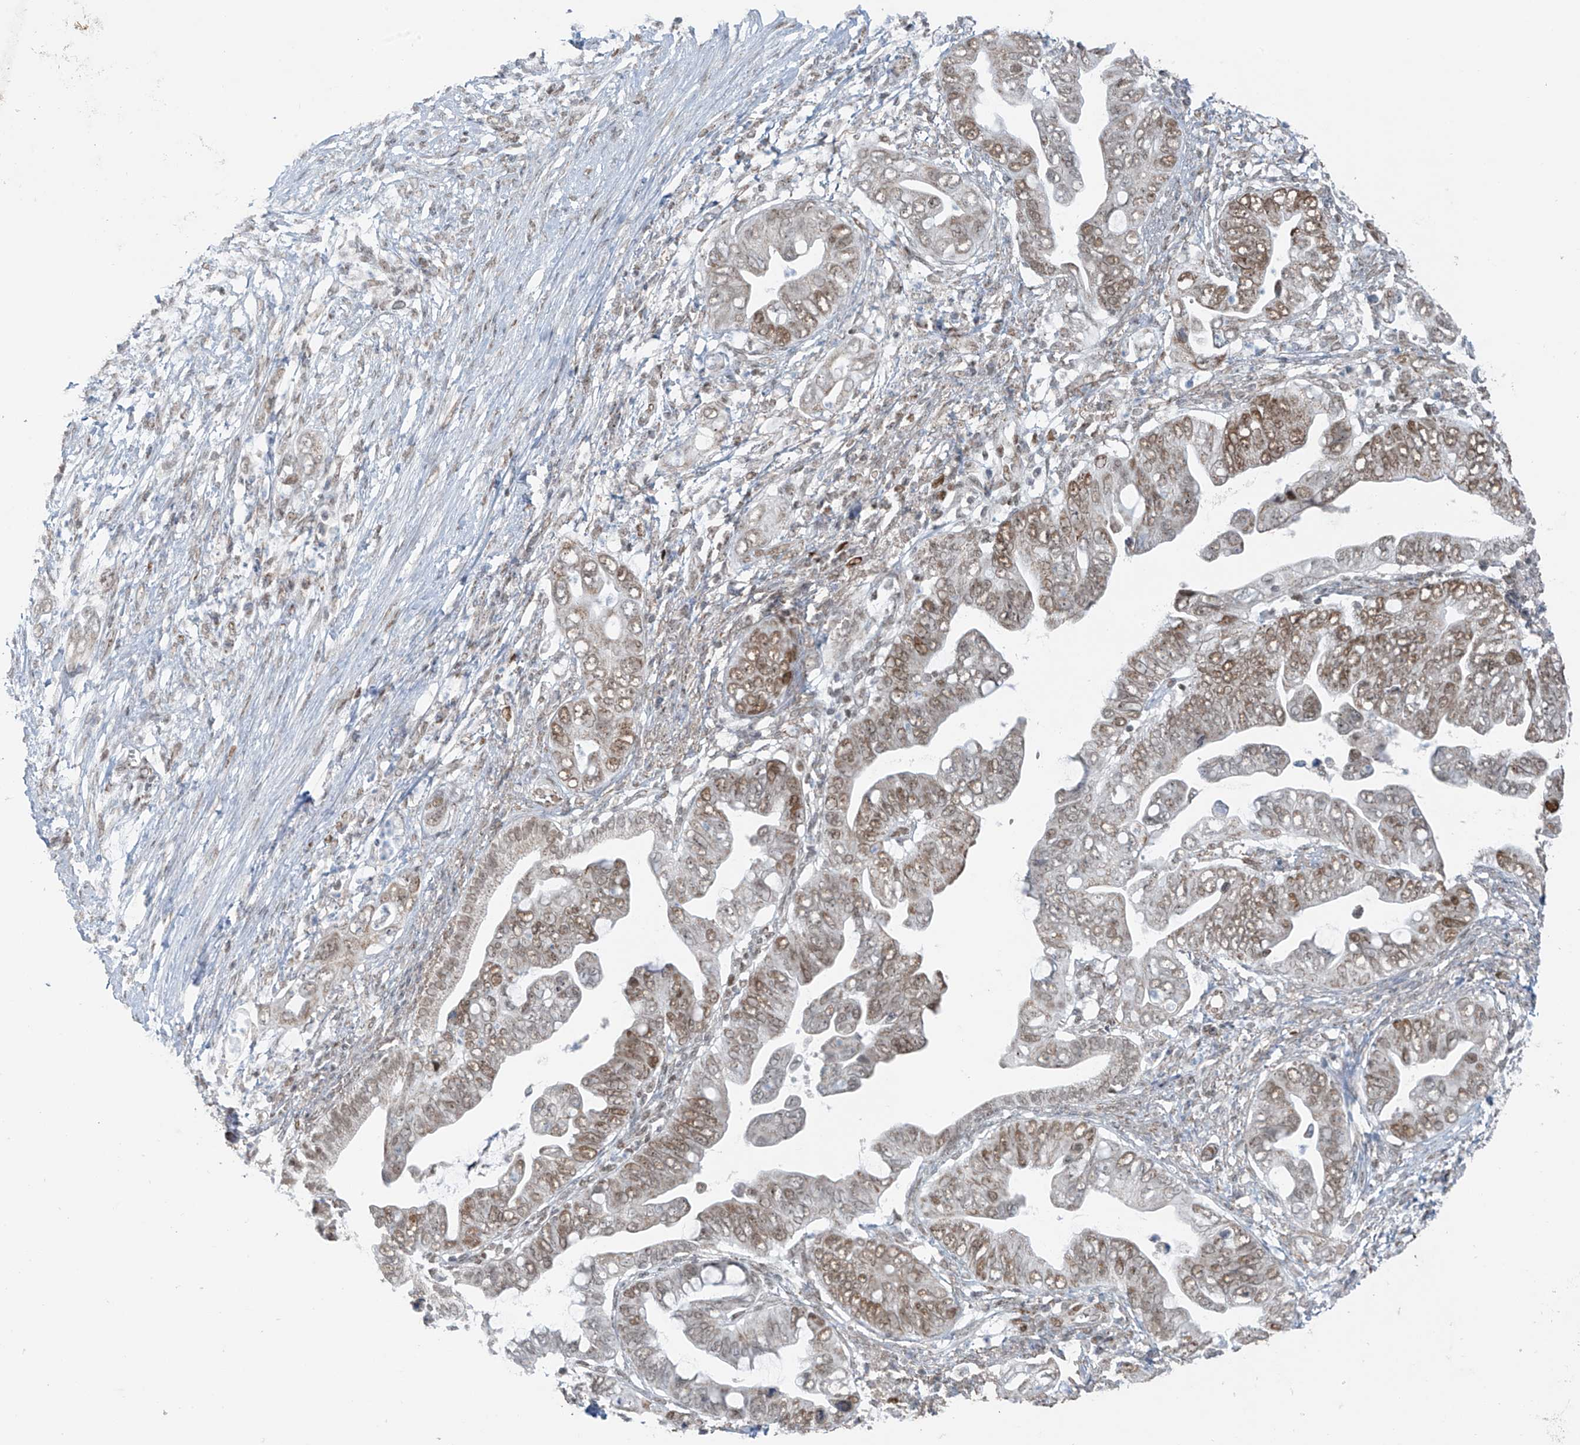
{"staining": {"intensity": "moderate", "quantity": "25%-75%", "location": "nuclear"}, "tissue": "pancreatic cancer", "cell_type": "Tumor cells", "image_type": "cancer", "snomed": [{"axis": "morphology", "description": "Adenocarcinoma, NOS"}, {"axis": "topography", "description": "Pancreas"}], "caption": "IHC image of human pancreatic adenocarcinoma stained for a protein (brown), which demonstrates medium levels of moderate nuclear positivity in approximately 25%-75% of tumor cells.", "gene": "WRNIP1", "patient": {"sex": "male", "age": 75}}